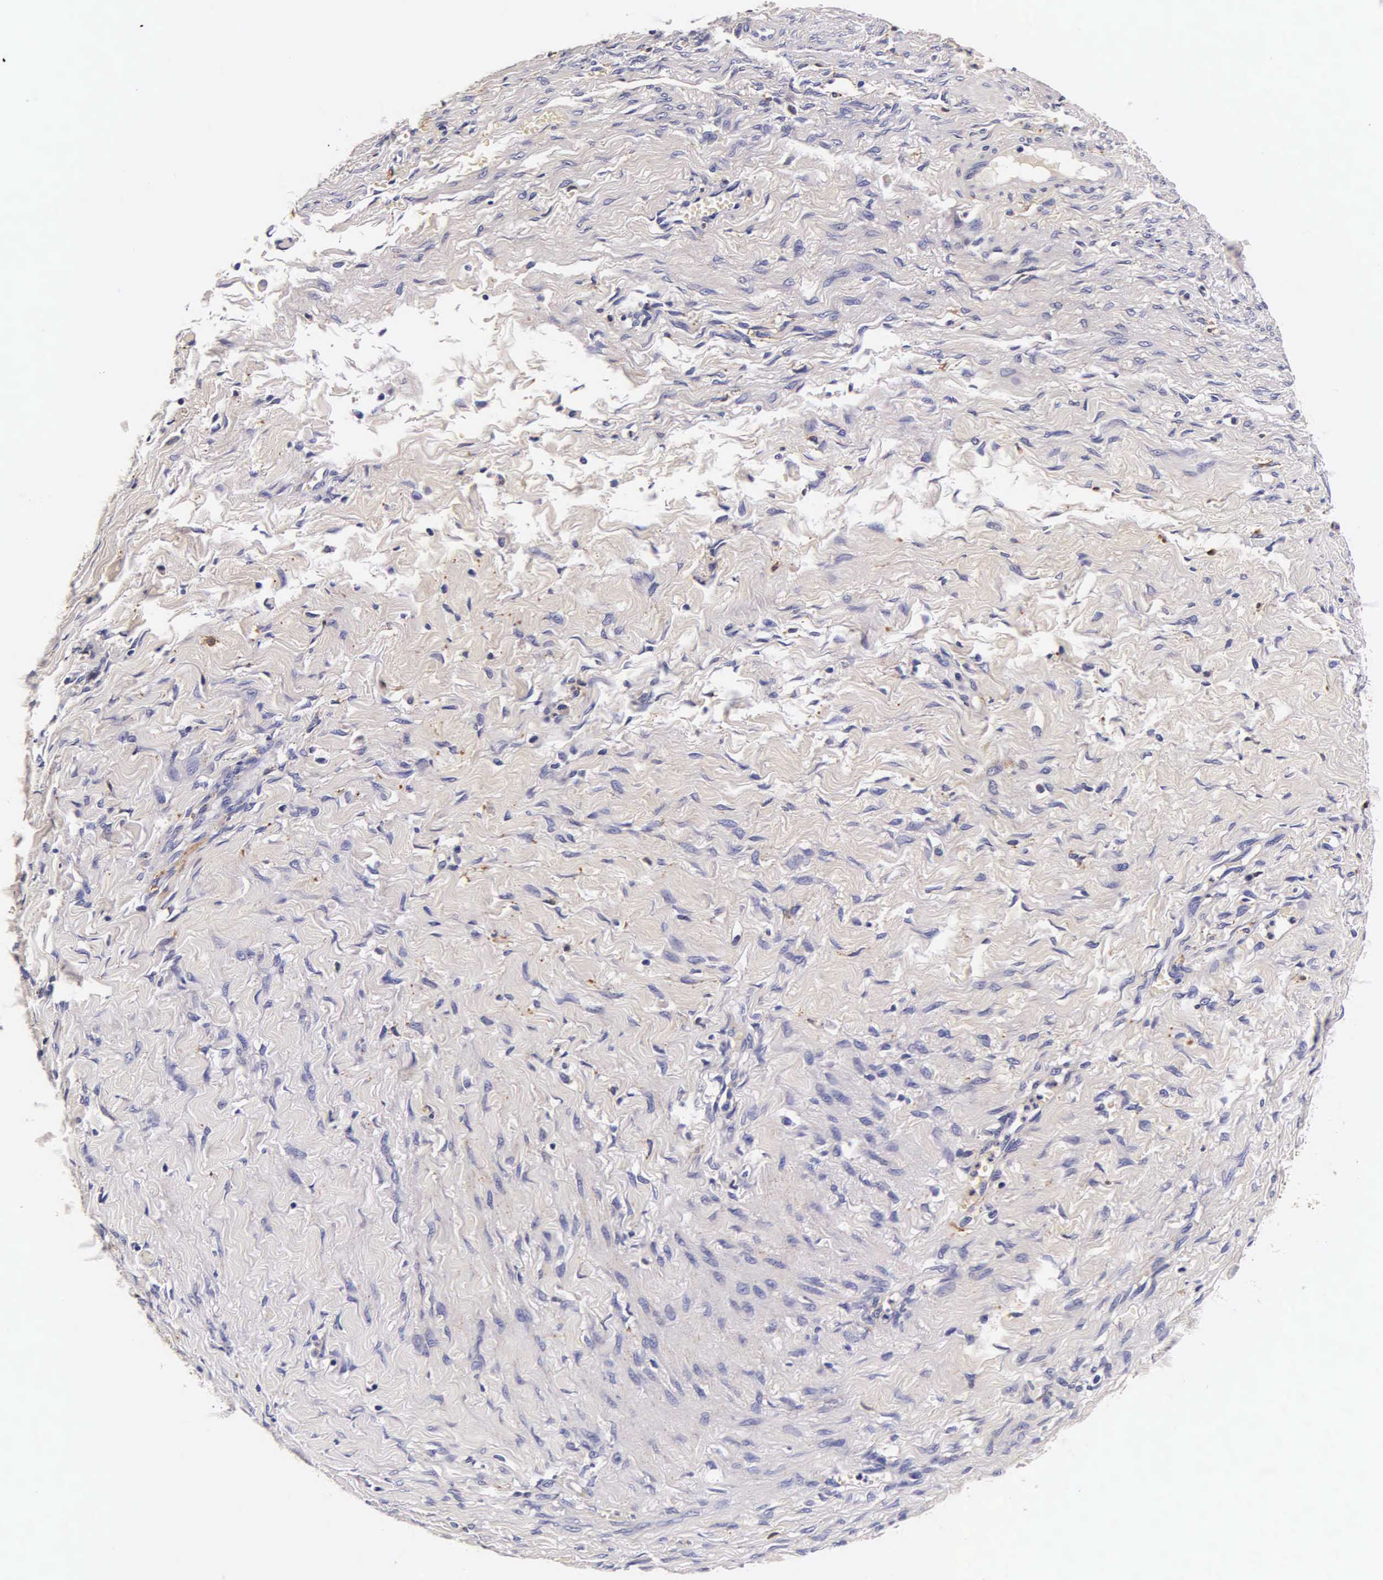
{"staining": {"intensity": "weak", "quantity": "<25%", "location": "cytoplasmic/membranous"}, "tissue": "smooth muscle", "cell_type": "Smooth muscle cells", "image_type": "normal", "snomed": [{"axis": "morphology", "description": "Normal tissue, NOS"}, {"axis": "topography", "description": "Uterus"}], "caption": "The image exhibits no significant expression in smooth muscle cells of smooth muscle. (DAB IHC visualized using brightfield microscopy, high magnification).", "gene": "CTSB", "patient": {"sex": "female", "age": 56}}